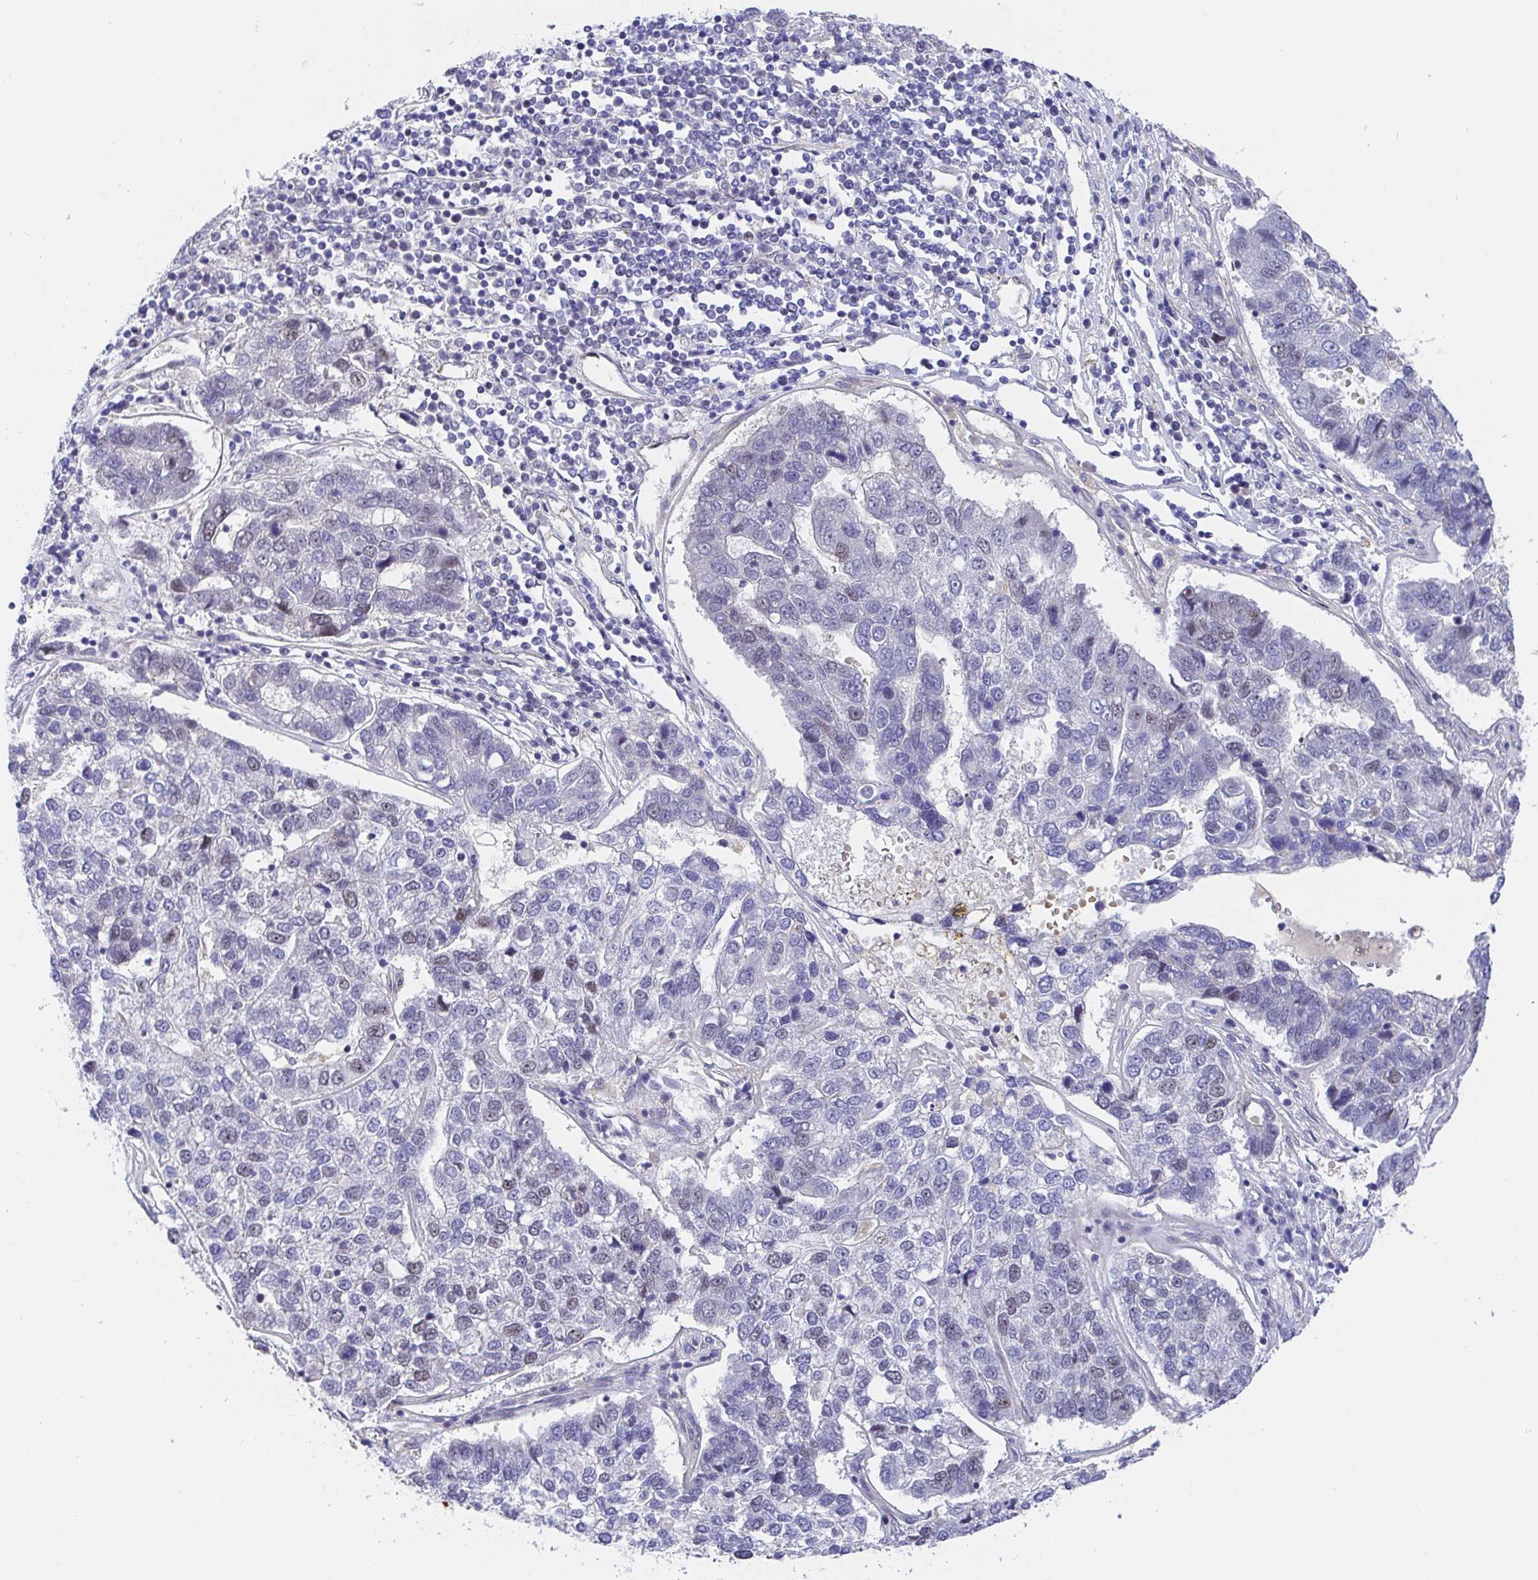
{"staining": {"intensity": "negative", "quantity": "none", "location": "none"}, "tissue": "pancreatic cancer", "cell_type": "Tumor cells", "image_type": "cancer", "snomed": [{"axis": "morphology", "description": "Adenocarcinoma, NOS"}, {"axis": "topography", "description": "Pancreas"}], "caption": "Adenocarcinoma (pancreatic) was stained to show a protein in brown. There is no significant staining in tumor cells. (DAB (3,3'-diaminobenzidine) immunohistochemistry (IHC), high magnification).", "gene": "TIMELESS", "patient": {"sex": "female", "age": 61}}